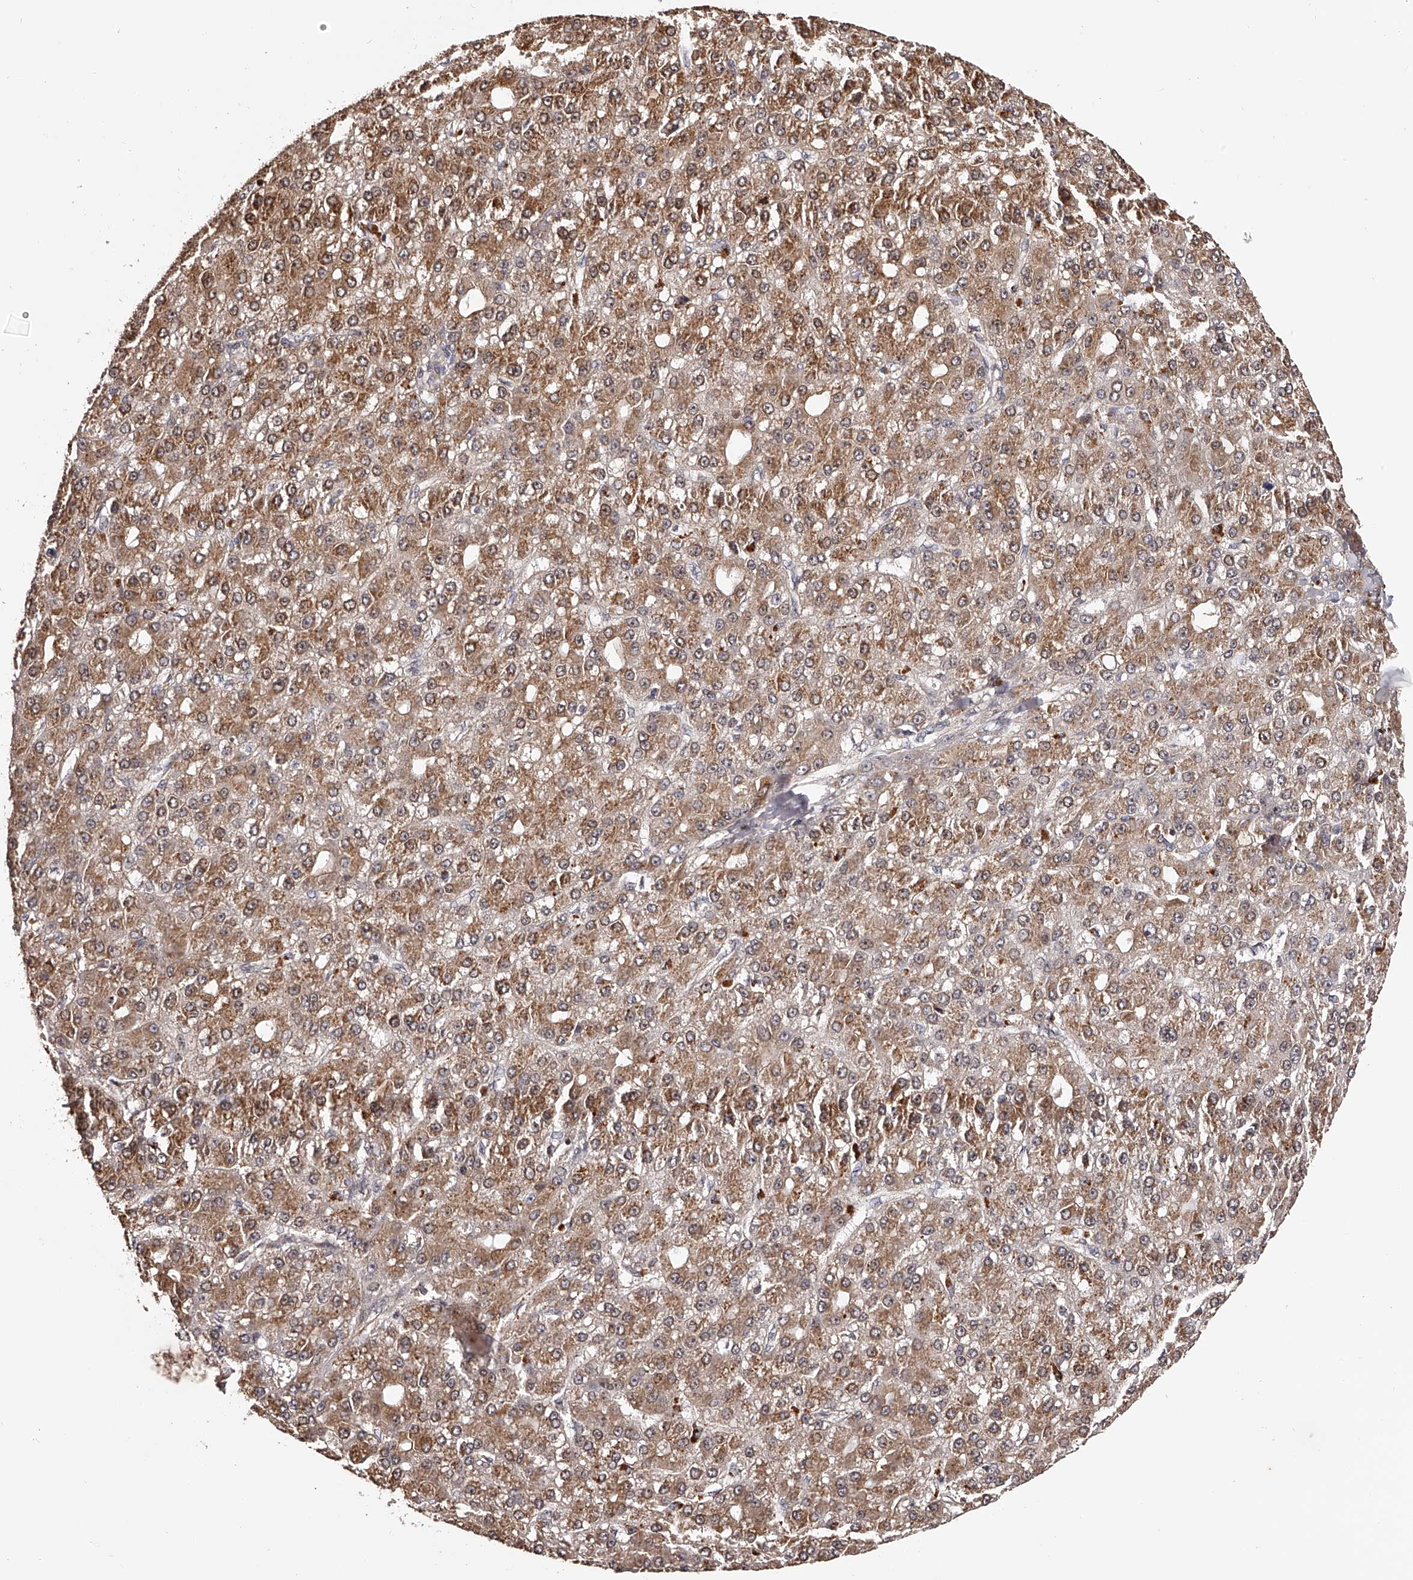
{"staining": {"intensity": "moderate", "quantity": ">75%", "location": "cytoplasmic/membranous"}, "tissue": "liver cancer", "cell_type": "Tumor cells", "image_type": "cancer", "snomed": [{"axis": "morphology", "description": "Carcinoma, Hepatocellular, NOS"}, {"axis": "topography", "description": "Liver"}], "caption": "A high-resolution photomicrograph shows immunohistochemistry staining of liver cancer, which reveals moderate cytoplasmic/membranous positivity in approximately >75% of tumor cells.", "gene": "PFDN2", "patient": {"sex": "male", "age": 67}}